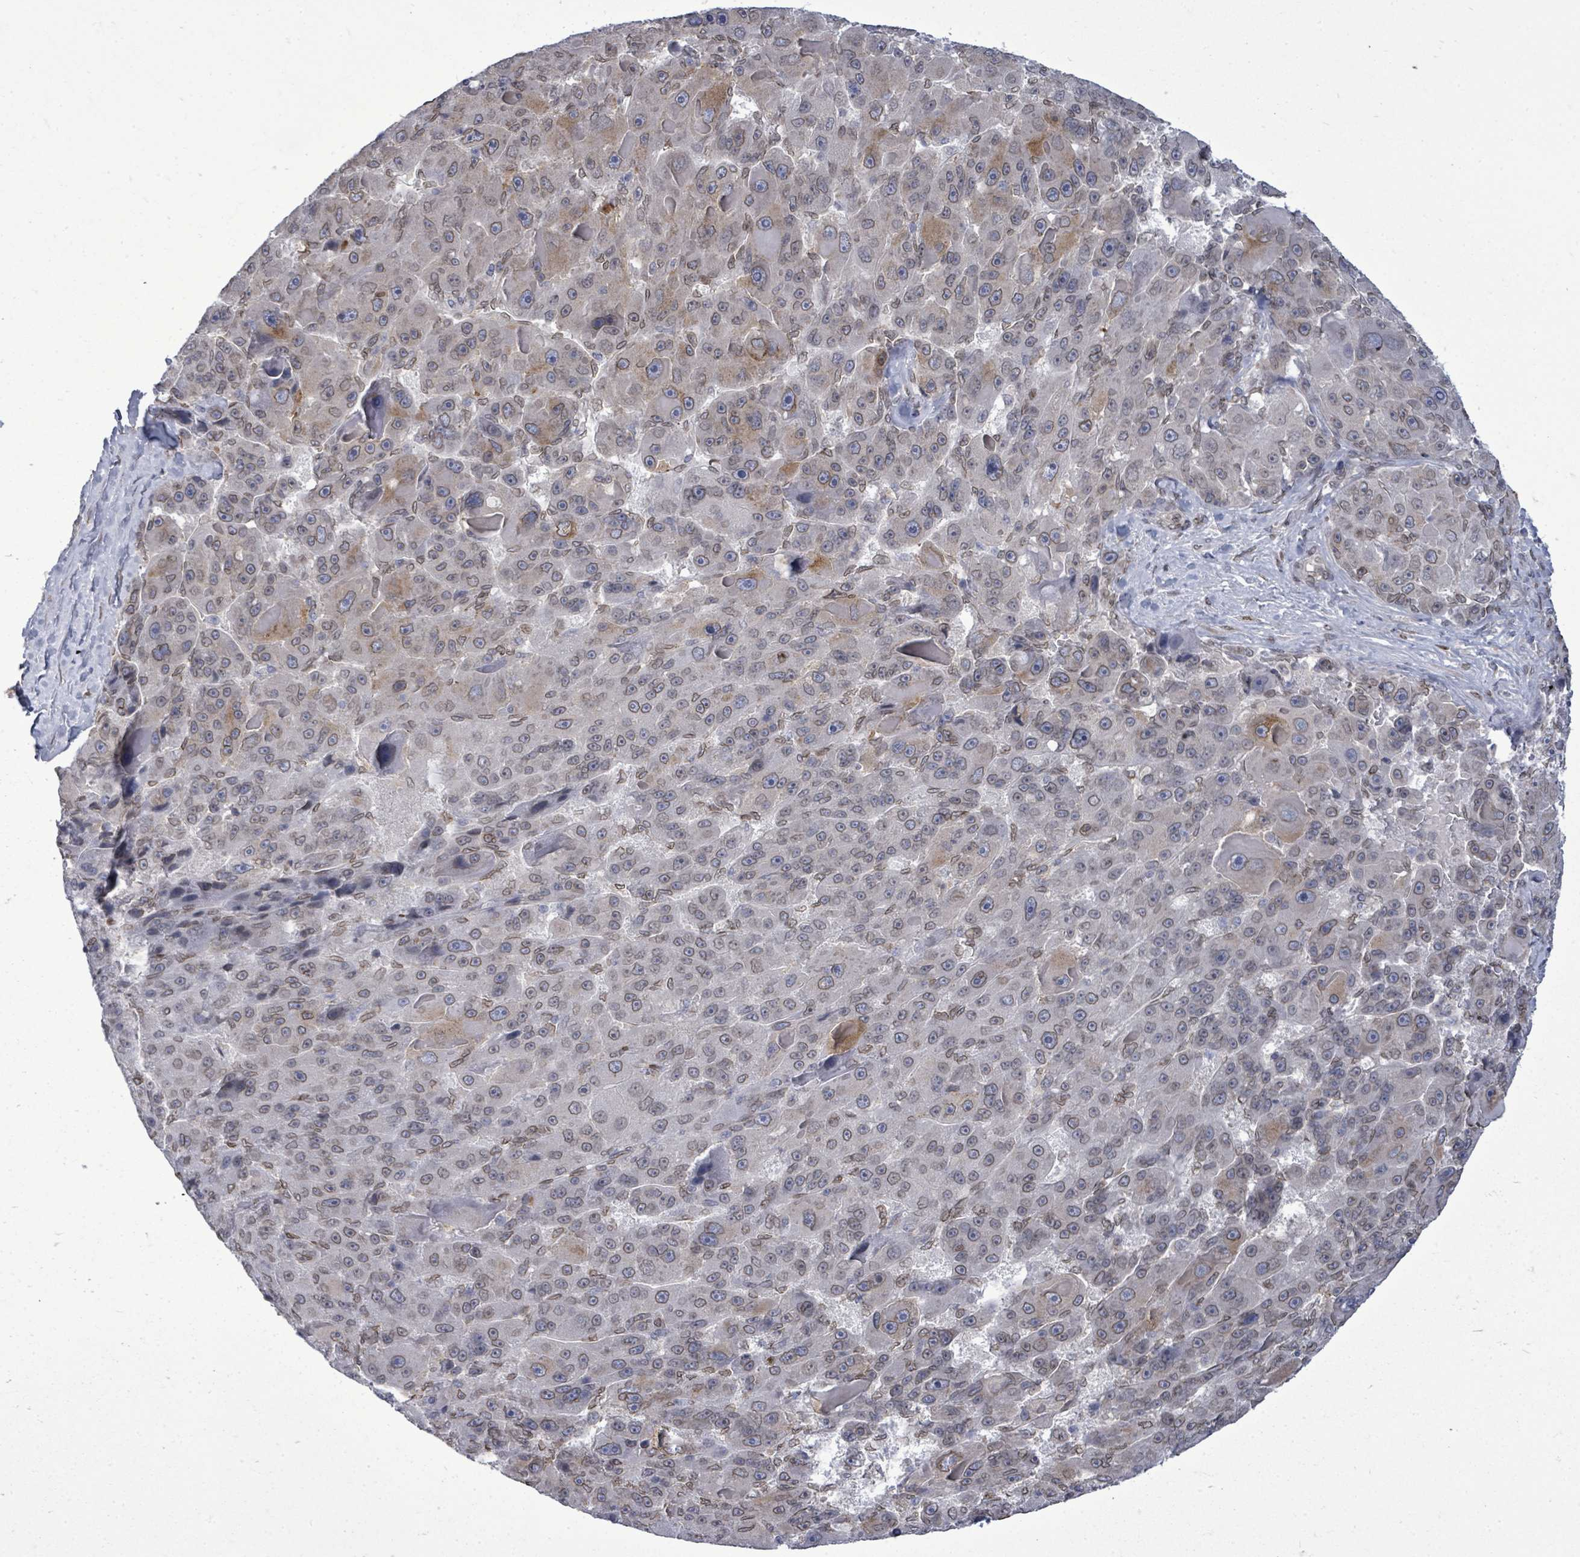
{"staining": {"intensity": "moderate", "quantity": "25%-75%", "location": "cytoplasmic/membranous,nuclear"}, "tissue": "liver cancer", "cell_type": "Tumor cells", "image_type": "cancer", "snomed": [{"axis": "morphology", "description": "Carcinoma, Hepatocellular, NOS"}, {"axis": "topography", "description": "Liver"}], "caption": "This image displays liver hepatocellular carcinoma stained with immunohistochemistry to label a protein in brown. The cytoplasmic/membranous and nuclear of tumor cells show moderate positivity for the protein. Nuclei are counter-stained blue.", "gene": "ARFGAP1", "patient": {"sex": "male", "age": 76}}